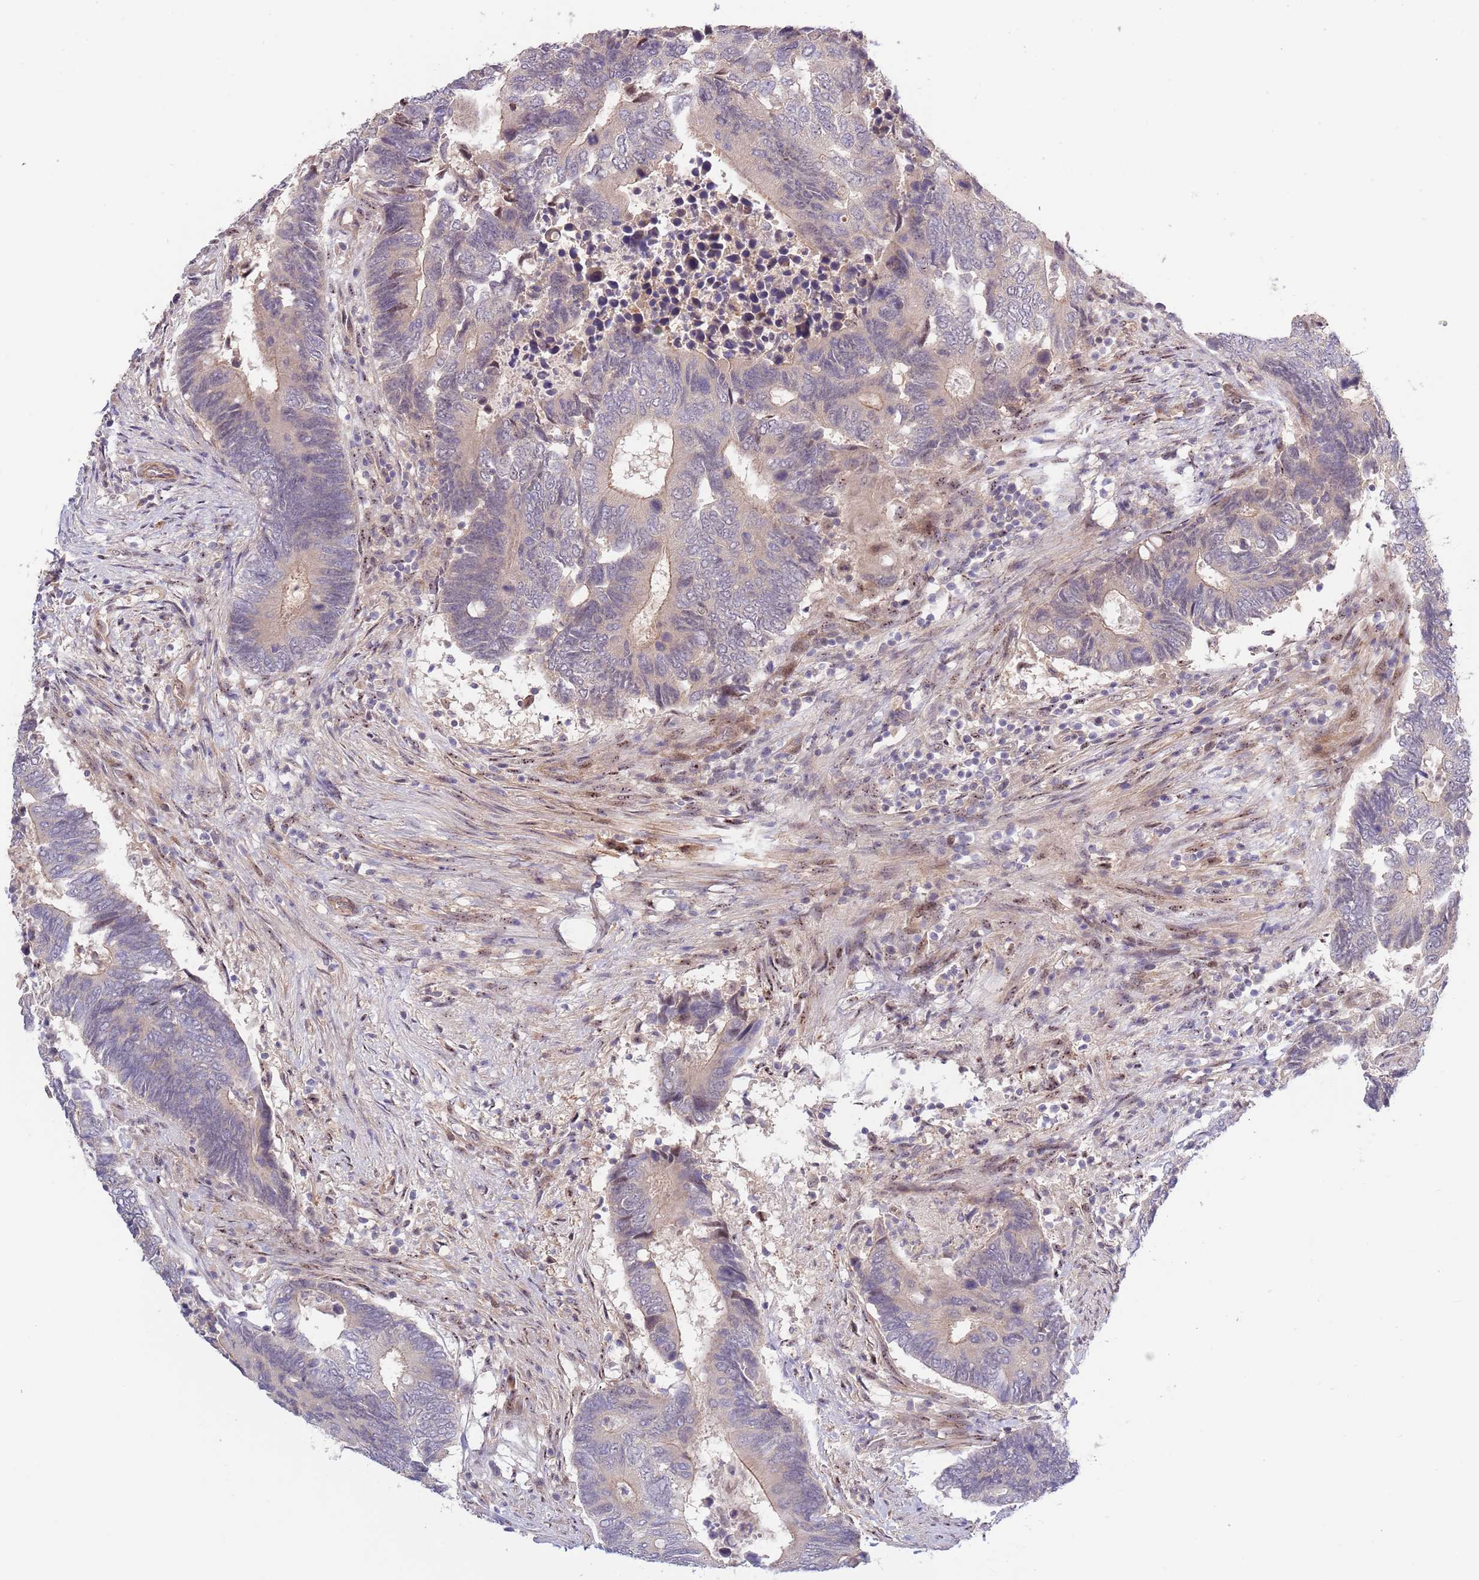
{"staining": {"intensity": "negative", "quantity": "none", "location": "none"}, "tissue": "colorectal cancer", "cell_type": "Tumor cells", "image_type": "cancer", "snomed": [{"axis": "morphology", "description": "Adenocarcinoma, NOS"}, {"axis": "topography", "description": "Colon"}], "caption": "Micrograph shows no significant protein expression in tumor cells of adenocarcinoma (colorectal).", "gene": "PRR16", "patient": {"sex": "male", "age": 87}}